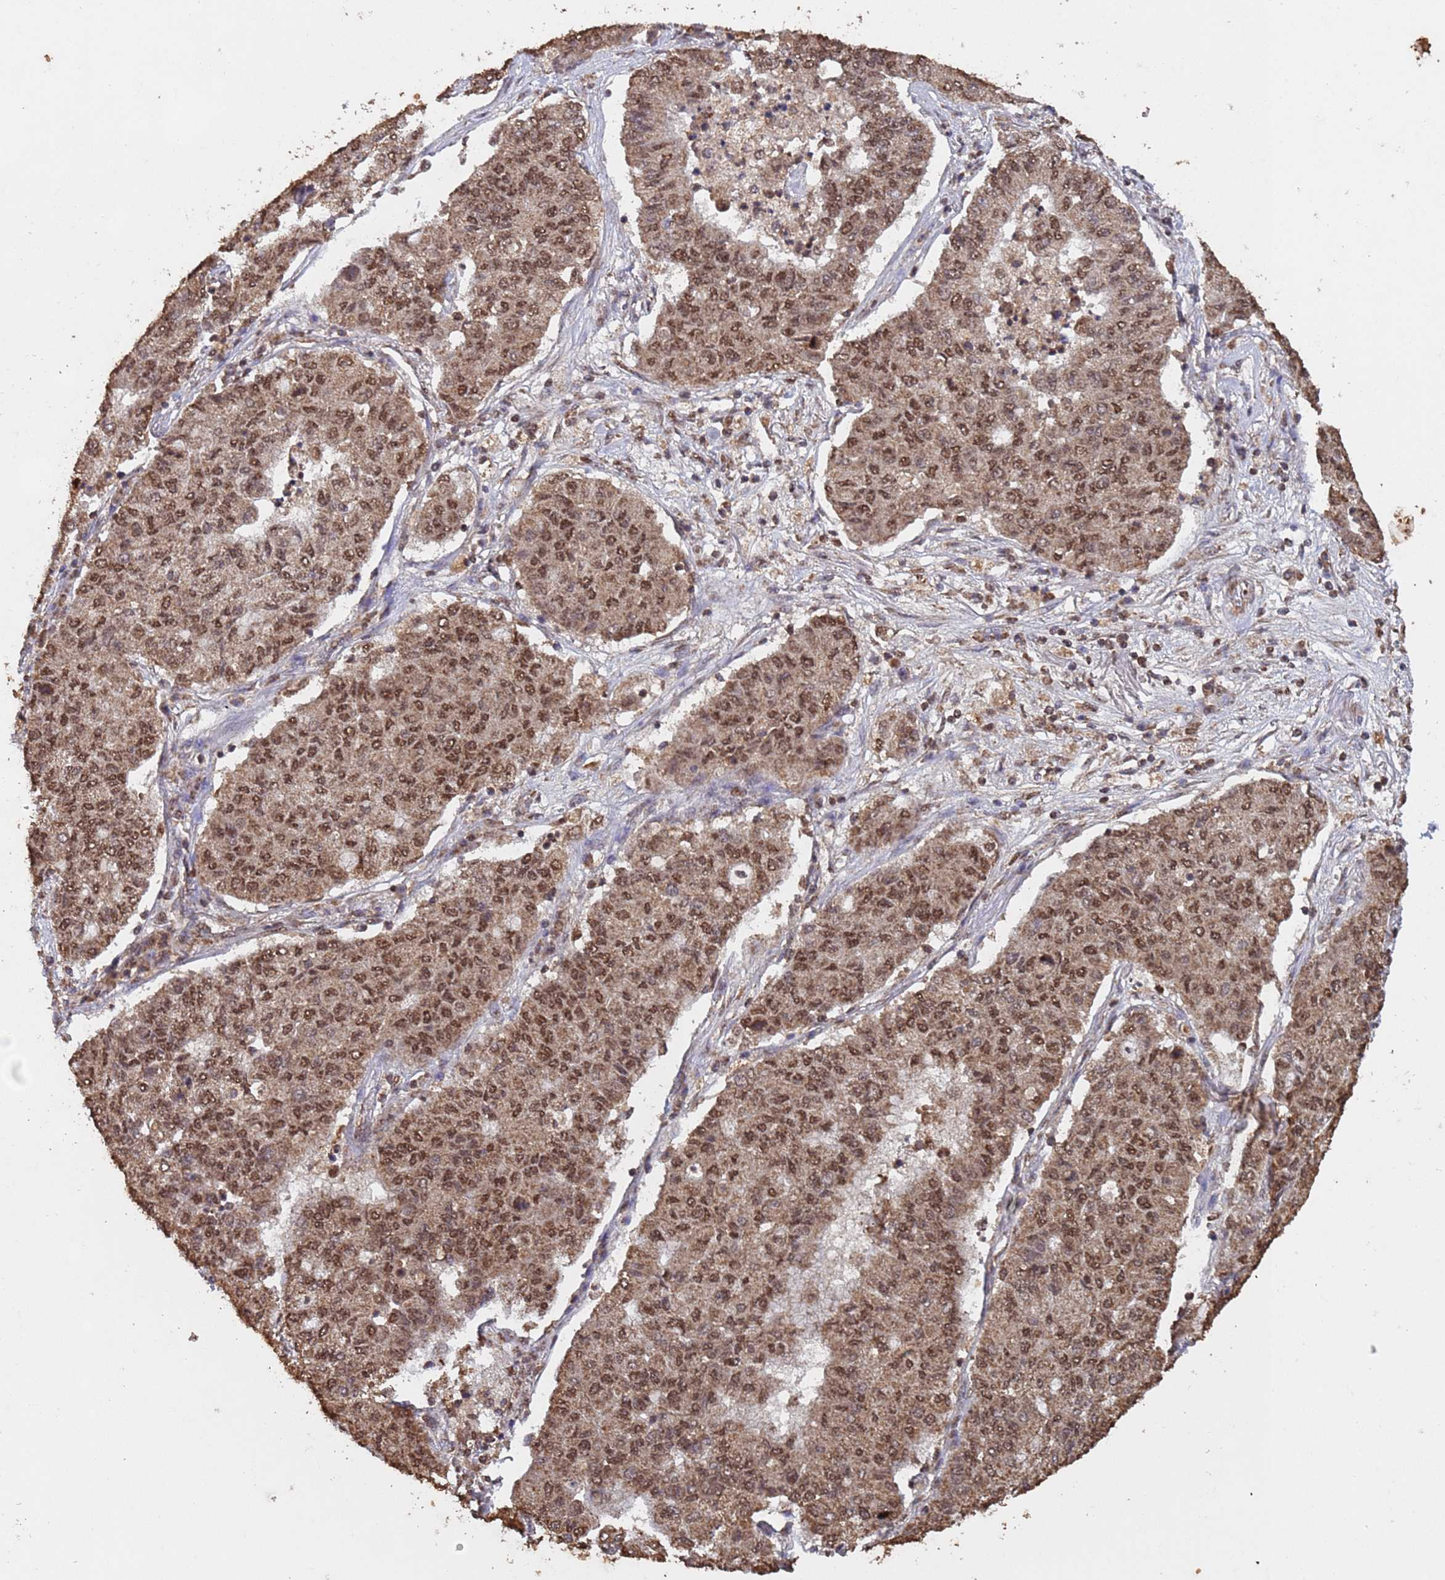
{"staining": {"intensity": "moderate", "quantity": ">75%", "location": "nuclear"}, "tissue": "lung cancer", "cell_type": "Tumor cells", "image_type": "cancer", "snomed": [{"axis": "morphology", "description": "Squamous cell carcinoma, NOS"}, {"axis": "topography", "description": "Lung"}], "caption": "Tumor cells exhibit medium levels of moderate nuclear expression in about >75% of cells in human lung cancer.", "gene": "HDAC10", "patient": {"sex": "male", "age": 74}}